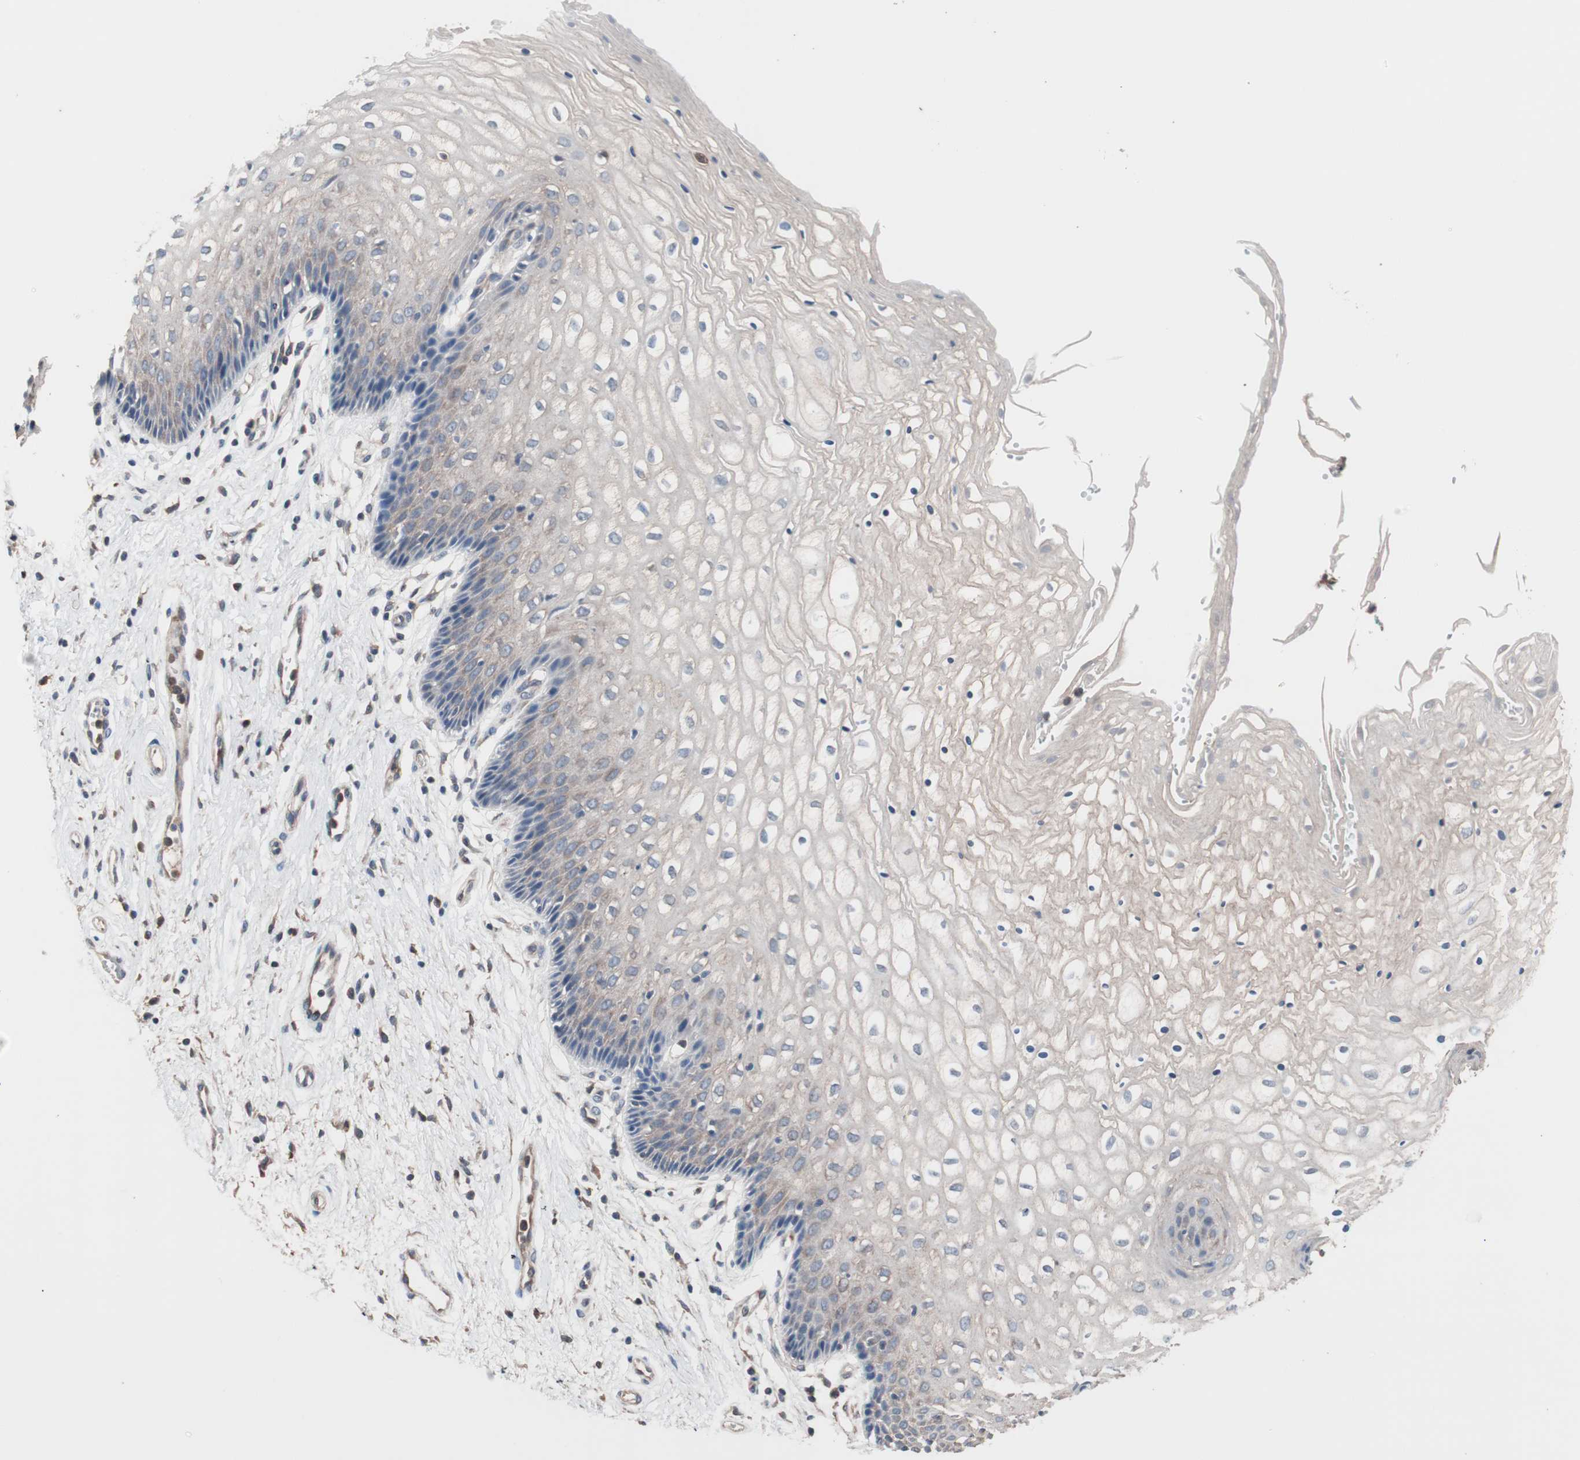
{"staining": {"intensity": "weak", "quantity": "<25%", "location": "cytoplasmic/membranous"}, "tissue": "vagina", "cell_type": "Squamous epithelial cells", "image_type": "normal", "snomed": [{"axis": "morphology", "description": "Normal tissue, NOS"}, {"axis": "topography", "description": "Vagina"}], "caption": "Squamous epithelial cells are negative for protein expression in benign human vagina. The staining was performed using DAB (3,3'-diaminobenzidine) to visualize the protein expression in brown, while the nuclei were stained in blue with hematoxylin (Magnification: 20x).", "gene": "ATG7", "patient": {"sex": "female", "age": 34}}